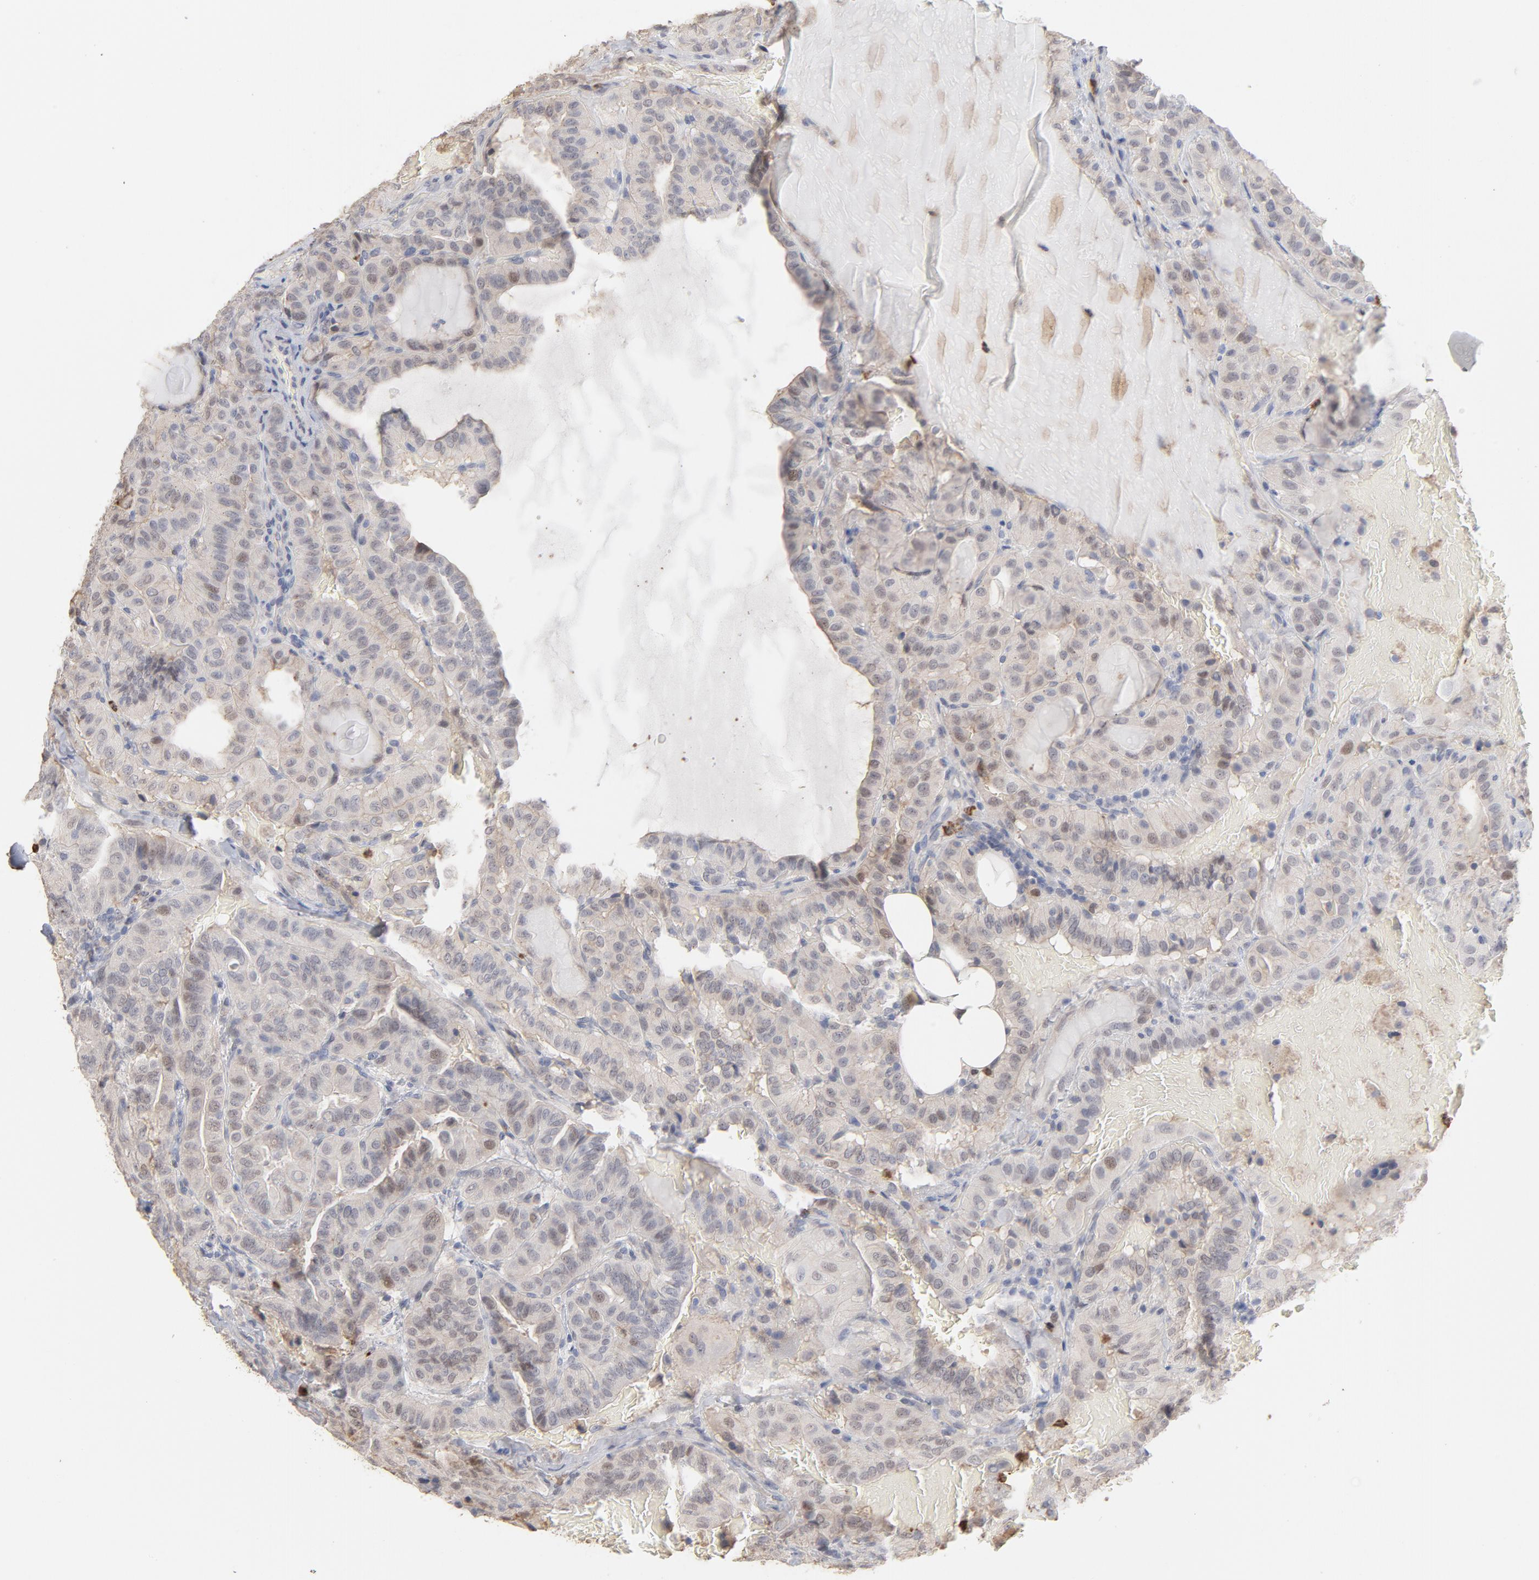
{"staining": {"intensity": "moderate", "quantity": "25%-75%", "location": "cytoplasmic/membranous,nuclear"}, "tissue": "thyroid cancer", "cell_type": "Tumor cells", "image_type": "cancer", "snomed": [{"axis": "morphology", "description": "Papillary adenocarcinoma, NOS"}, {"axis": "topography", "description": "Thyroid gland"}], "caption": "Immunohistochemical staining of papillary adenocarcinoma (thyroid) demonstrates medium levels of moderate cytoplasmic/membranous and nuclear positivity in about 25%-75% of tumor cells.", "gene": "PNMA1", "patient": {"sex": "male", "age": 77}}